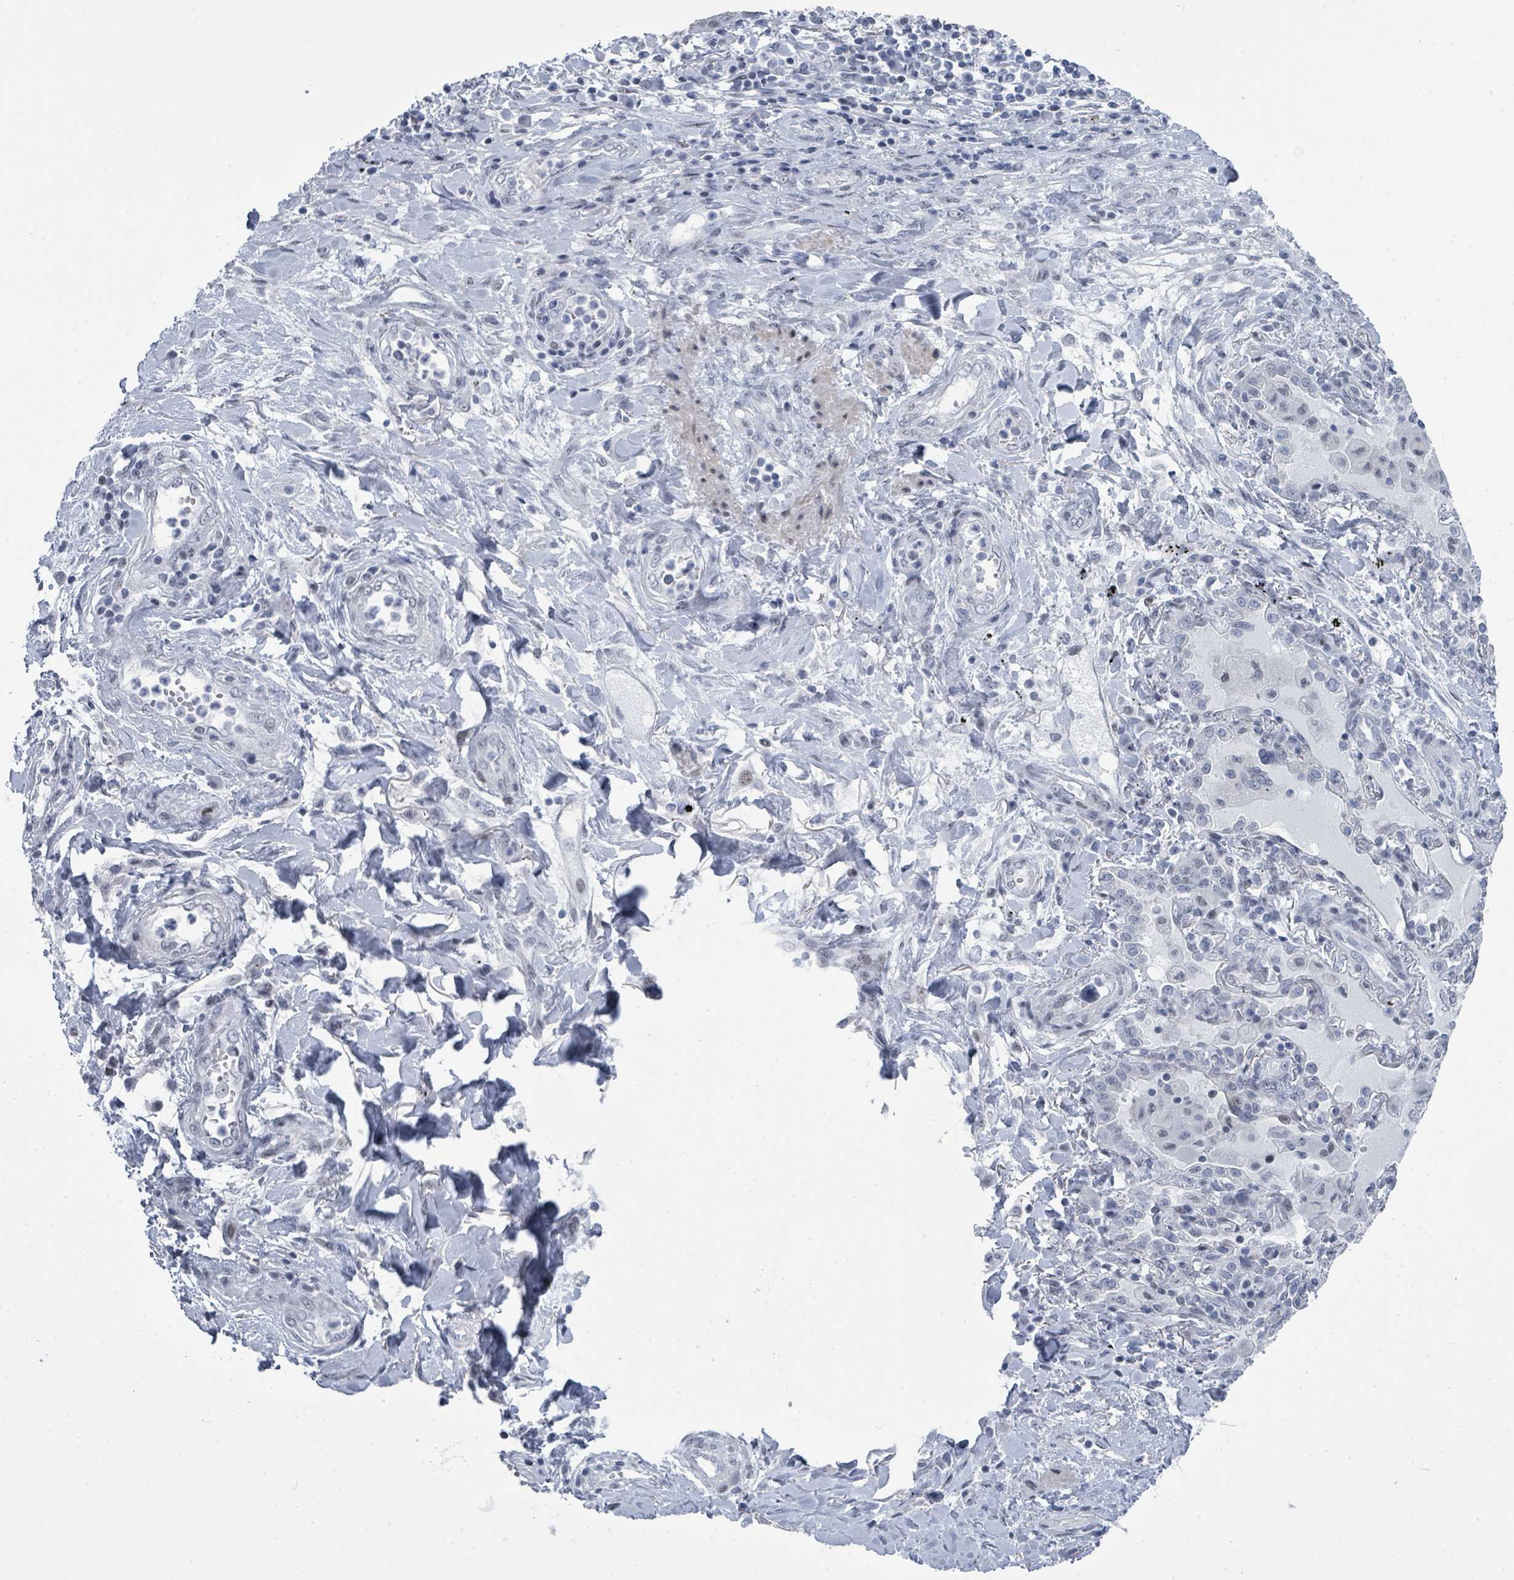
{"staining": {"intensity": "negative", "quantity": "none", "location": "none"}, "tissue": "lung cancer", "cell_type": "Tumor cells", "image_type": "cancer", "snomed": [{"axis": "morphology", "description": "Squamous cell carcinoma, NOS"}, {"axis": "topography", "description": "Lung"}], "caption": "DAB immunohistochemical staining of squamous cell carcinoma (lung) demonstrates no significant expression in tumor cells.", "gene": "CT45A5", "patient": {"sex": "female", "age": 70}}